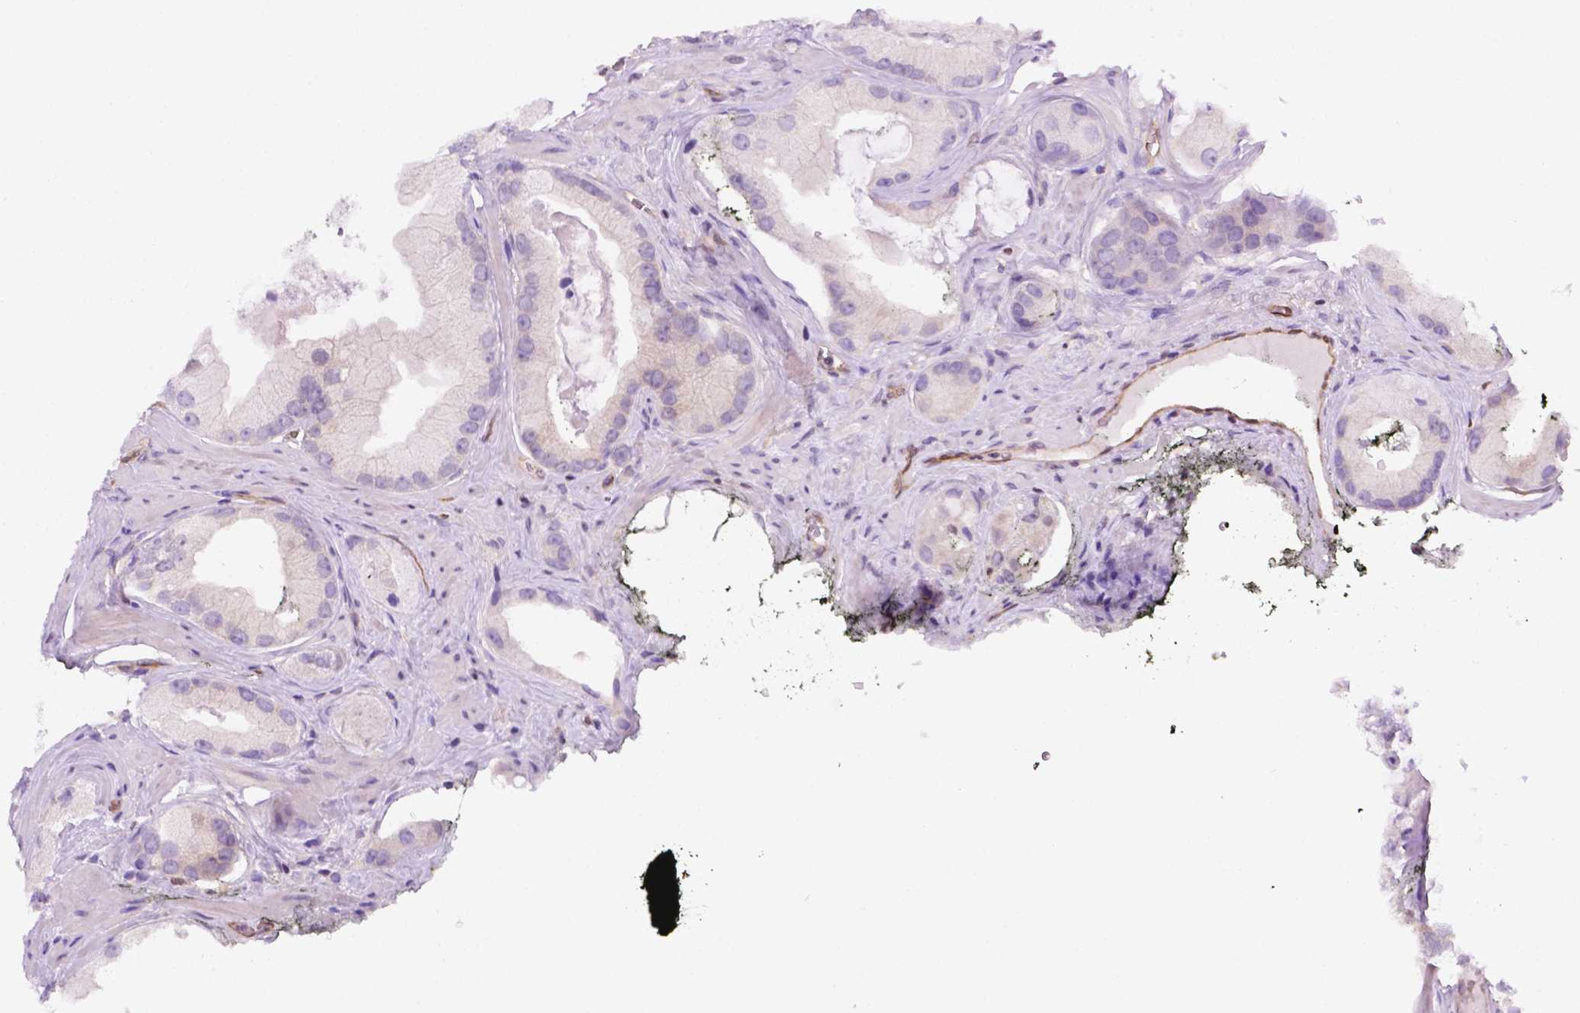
{"staining": {"intensity": "negative", "quantity": "none", "location": "none"}, "tissue": "prostate cancer", "cell_type": "Tumor cells", "image_type": "cancer", "snomed": [{"axis": "morphology", "description": "Adenocarcinoma, Low grade"}, {"axis": "topography", "description": "Prostate"}], "caption": "A photomicrograph of human prostate adenocarcinoma (low-grade) is negative for staining in tumor cells.", "gene": "ERF", "patient": {"sex": "male", "age": 62}}